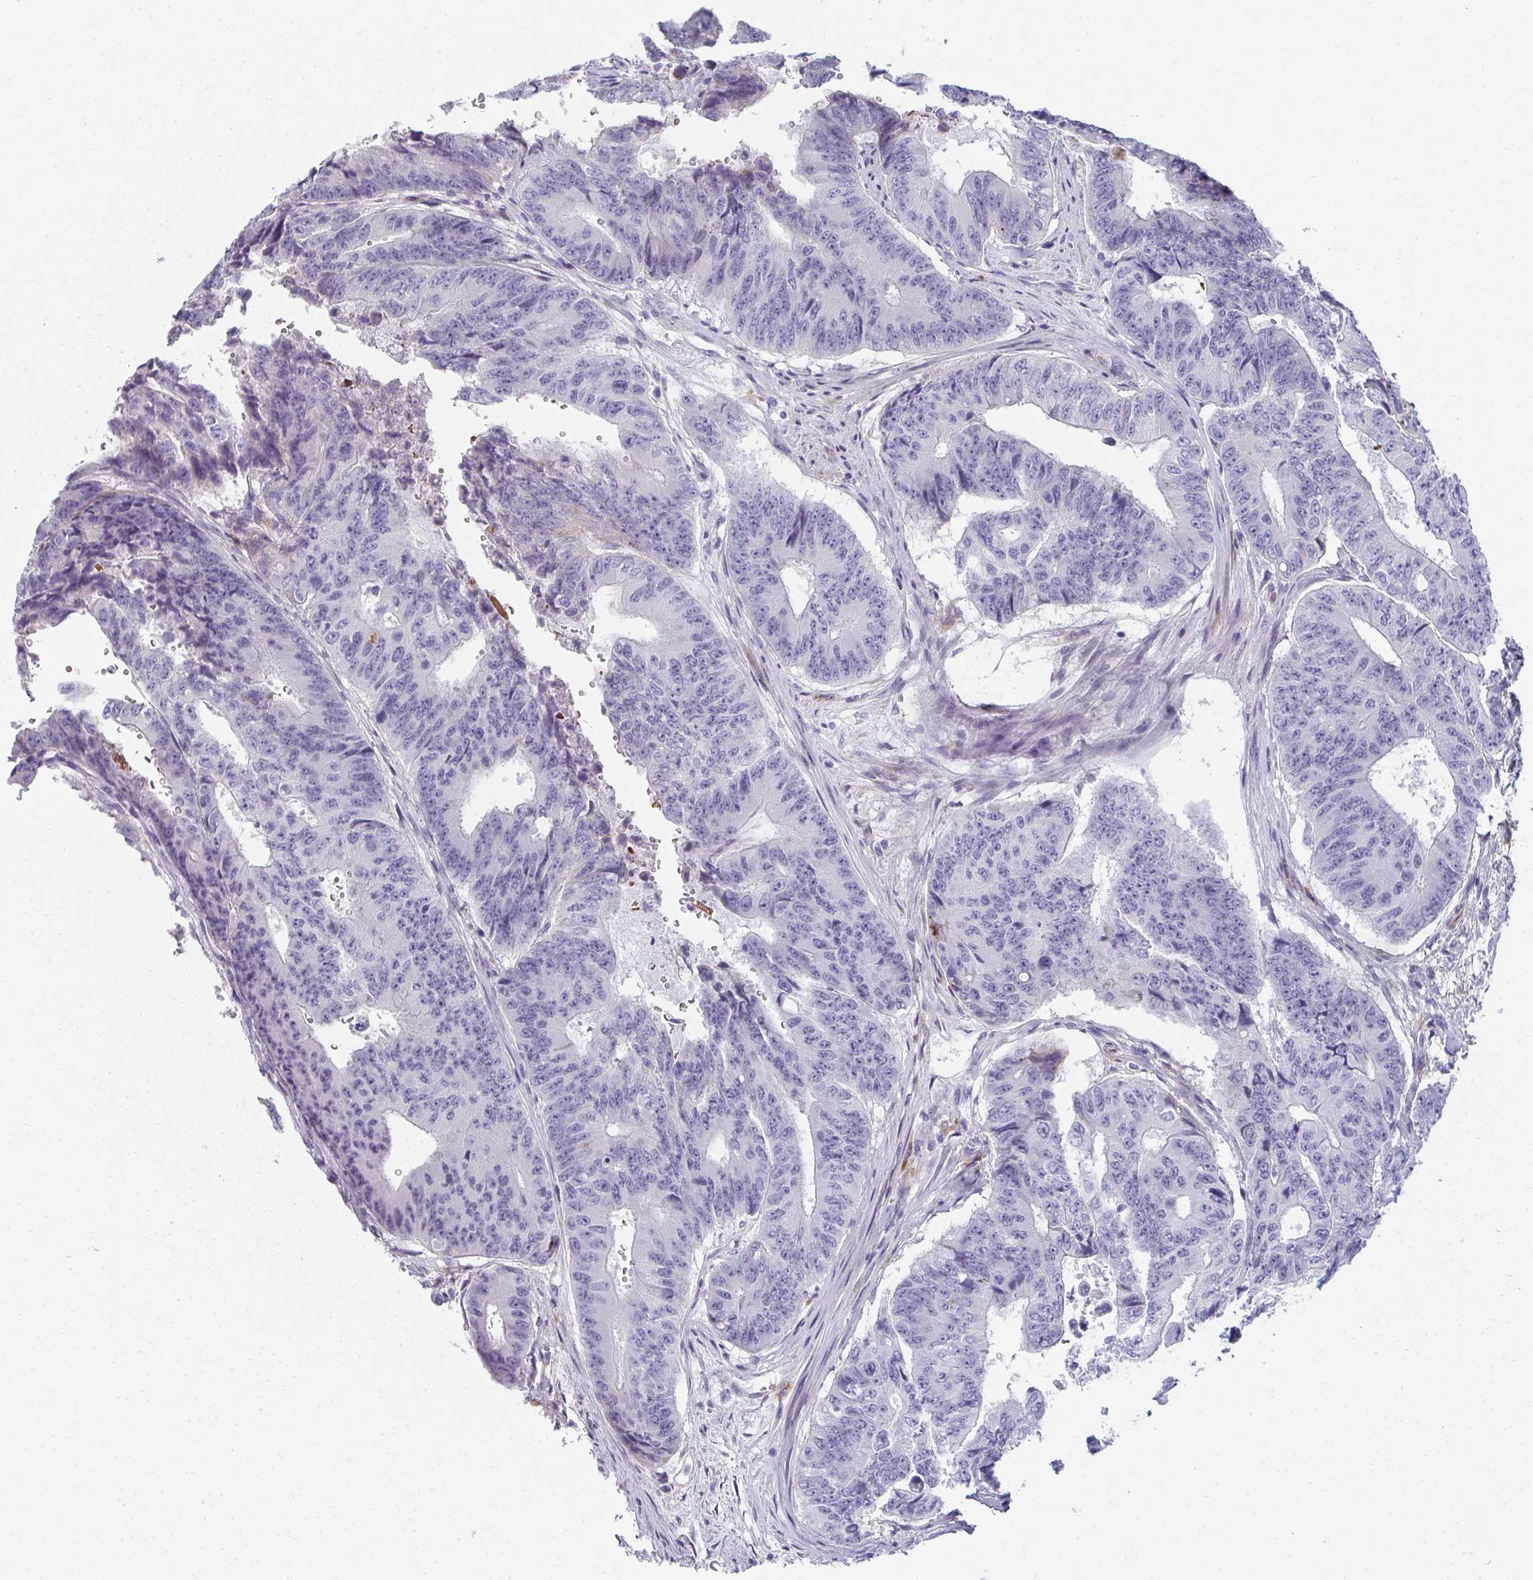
{"staining": {"intensity": "negative", "quantity": "none", "location": "none"}, "tissue": "colorectal cancer", "cell_type": "Tumor cells", "image_type": "cancer", "snomed": [{"axis": "morphology", "description": "Adenocarcinoma, NOS"}, {"axis": "topography", "description": "Colon"}], "caption": "Colorectal cancer stained for a protein using IHC shows no staining tumor cells.", "gene": "EIF1AD", "patient": {"sex": "female", "age": 48}}